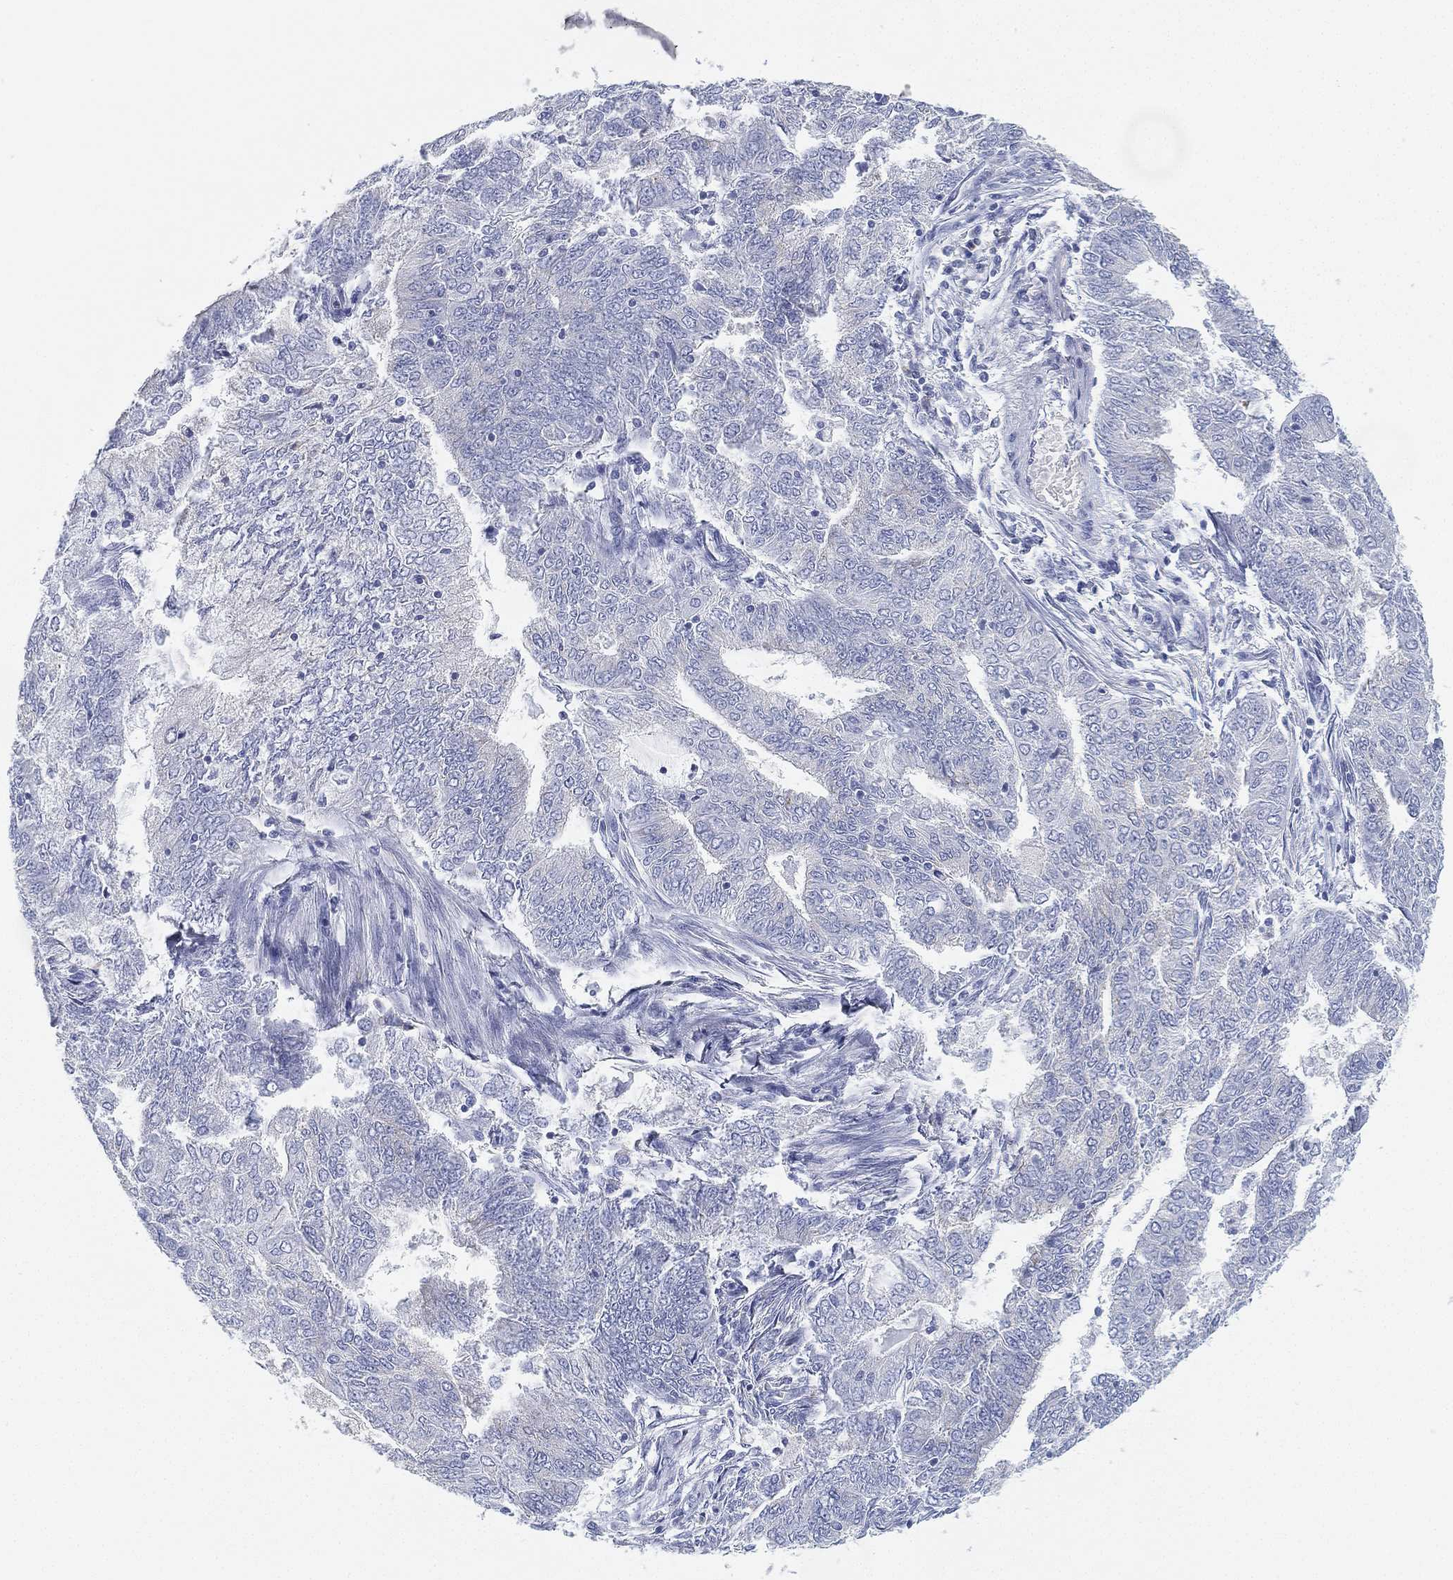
{"staining": {"intensity": "negative", "quantity": "none", "location": "none"}, "tissue": "endometrial cancer", "cell_type": "Tumor cells", "image_type": "cancer", "snomed": [{"axis": "morphology", "description": "Adenocarcinoma, NOS"}, {"axis": "topography", "description": "Endometrium"}], "caption": "A high-resolution histopathology image shows immunohistochemistry staining of endometrial adenocarcinoma, which exhibits no significant staining in tumor cells.", "gene": "GPR61", "patient": {"sex": "female", "age": 62}}